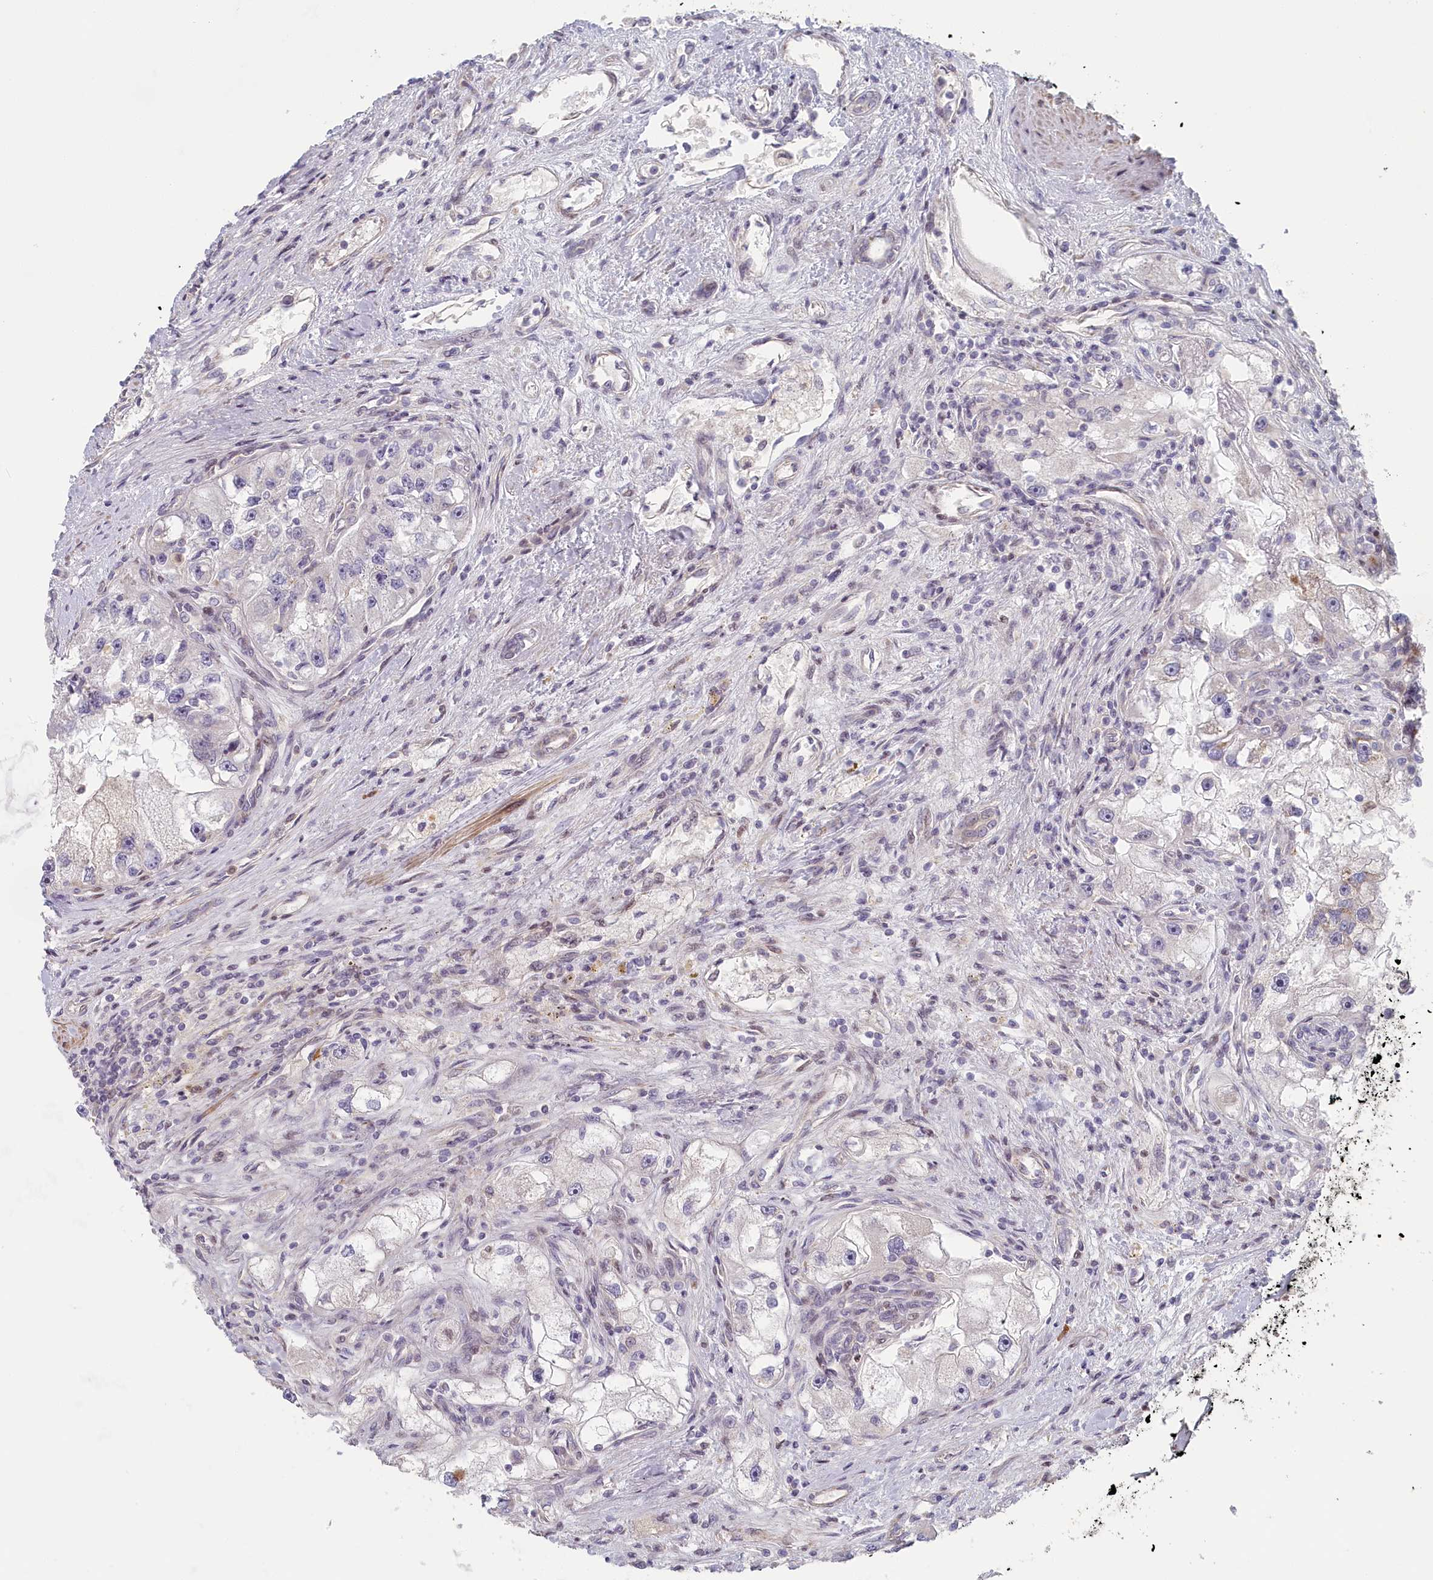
{"staining": {"intensity": "negative", "quantity": "none", "location": "none"}, "tissue": "renal cancer", "cell_type": "Tumor cells", "image_type": "cancer", "snomed": [{"axis": "morphology", "description": "Adenocarcinoma, NOS"}, {"axis": "topography", "description": "Kidney"}], "caption": "DAB immunohistochemical staining of human renal cancer exhibits no significant expression in tumor cells.", "gene": "INTS4", "patient": {"sex": "male", "age": 63}}